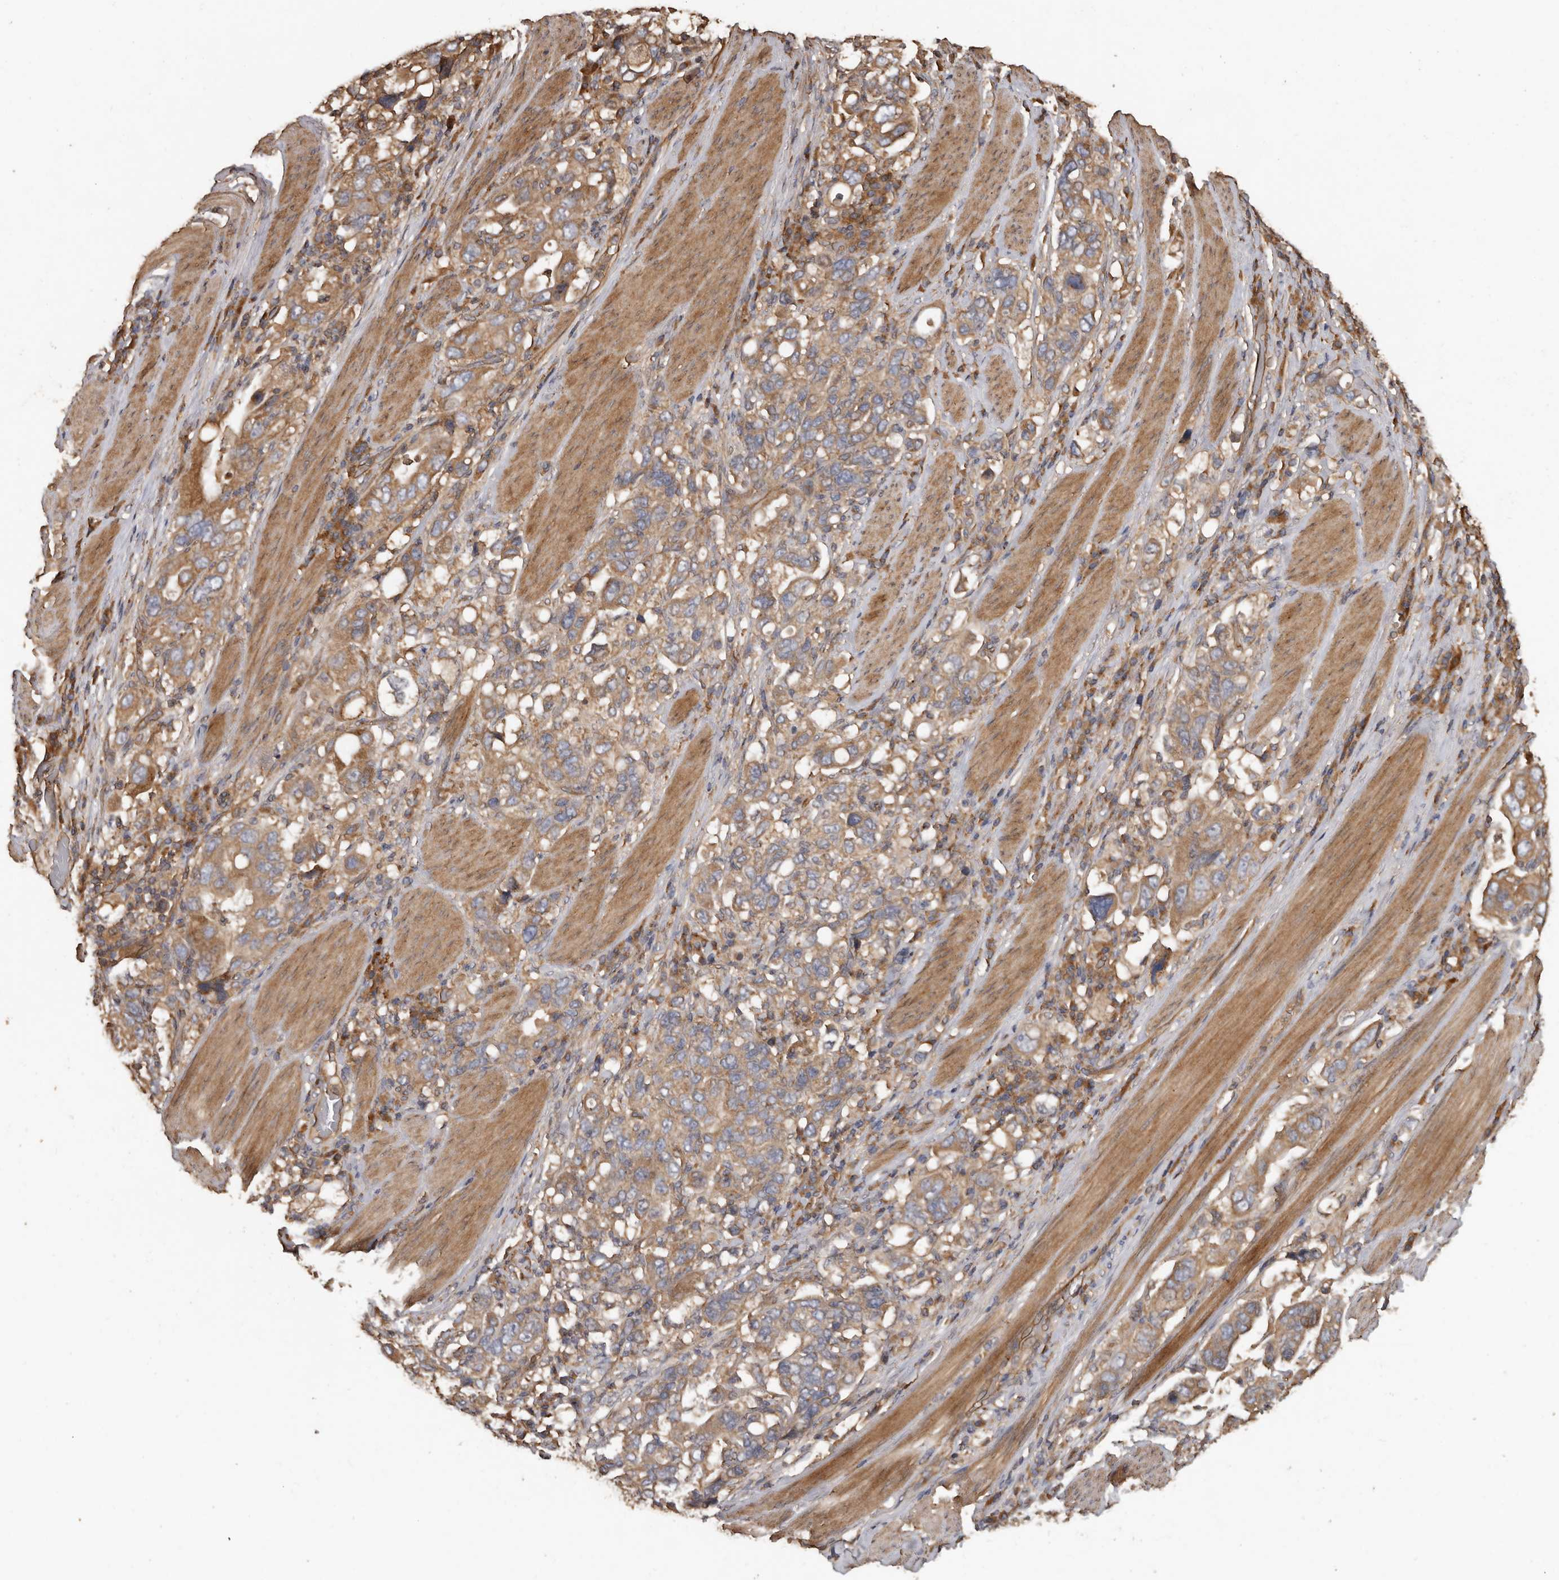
{"staining": {"intensity": "moderate", "quantity": ">75%", "location": "cytoplasmic/membranous"}, "tissue": "stomach cancer", "cell_type": "Tumor cells", "image_type": "cancer", "snomed": [{"axis": "morphology", "description": "Adenocarcinoma, NOS"}, {"axis": "topography", "description": "Stomach, upper"}], "caption": "This histopathology image exhibits IHC staining of human stomach cancer, with medium moderate cytoplasmic/membranous staining in about >75% of tumor cells.", "gene": "FLCN", "patient": {"sex": "male", "age": 62}}